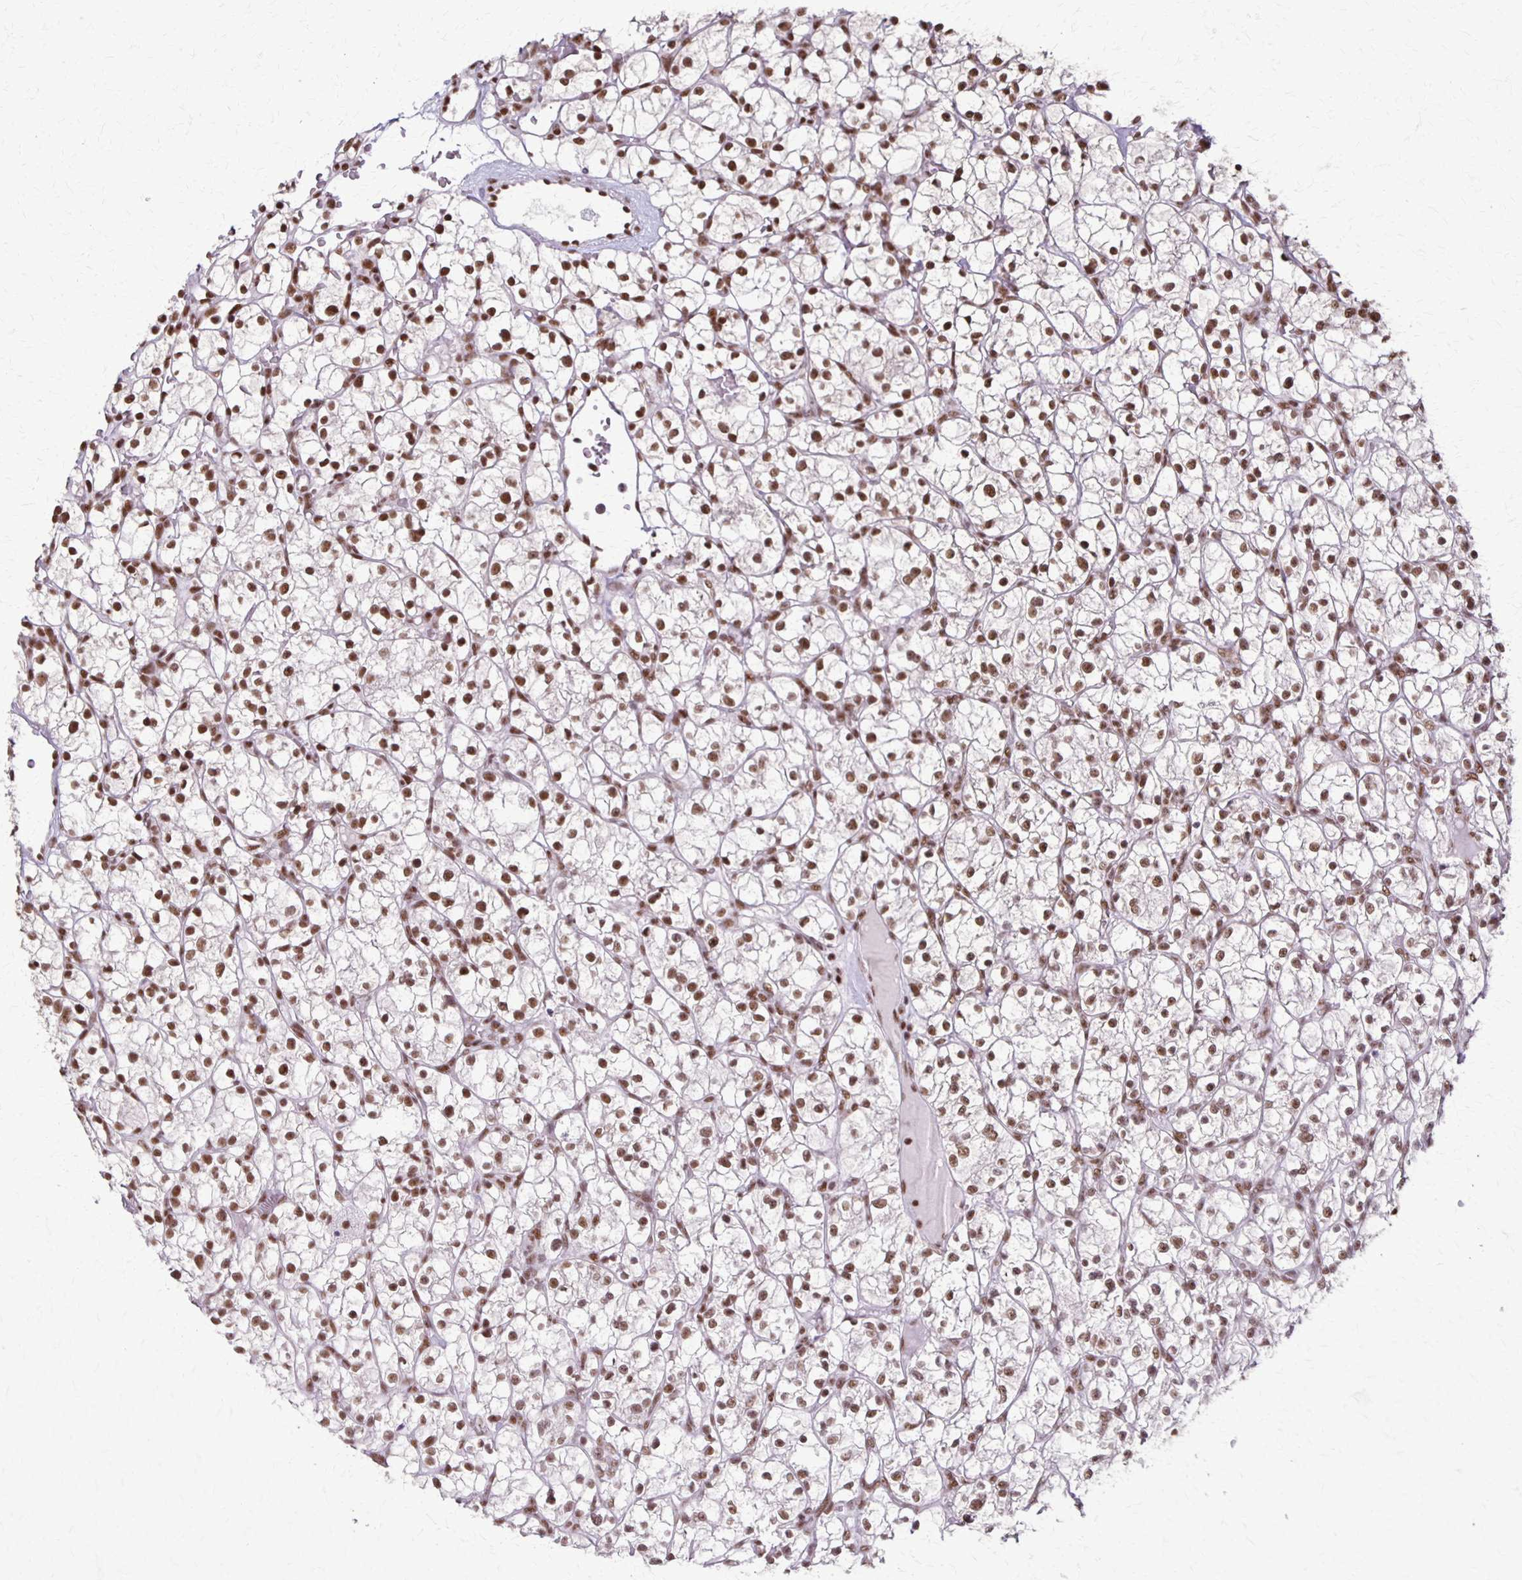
{"staining": {"intensity": "moderate", "quantity": "25%-75%", "location": "nuclear"}, "tissue": "renal cancer", "cell_type": "Tumor cells", "image_type": "cancer", "snomed": [{"axis": "morphology", "description": "Adenocarcinoma, NOS"}, {"axis": "topography", "description": "Kidney"}], "caption": "Adenocarcinoma (renal) was stained to show a protein in brown. There is medium levels of moderate nuclear positivity in approximately 25%-75% of tumor cells. (IHC, brightfield microscopy, high magnification).", "gene": "XRCC6", "patient": {"sex": "female", "age": 64}}